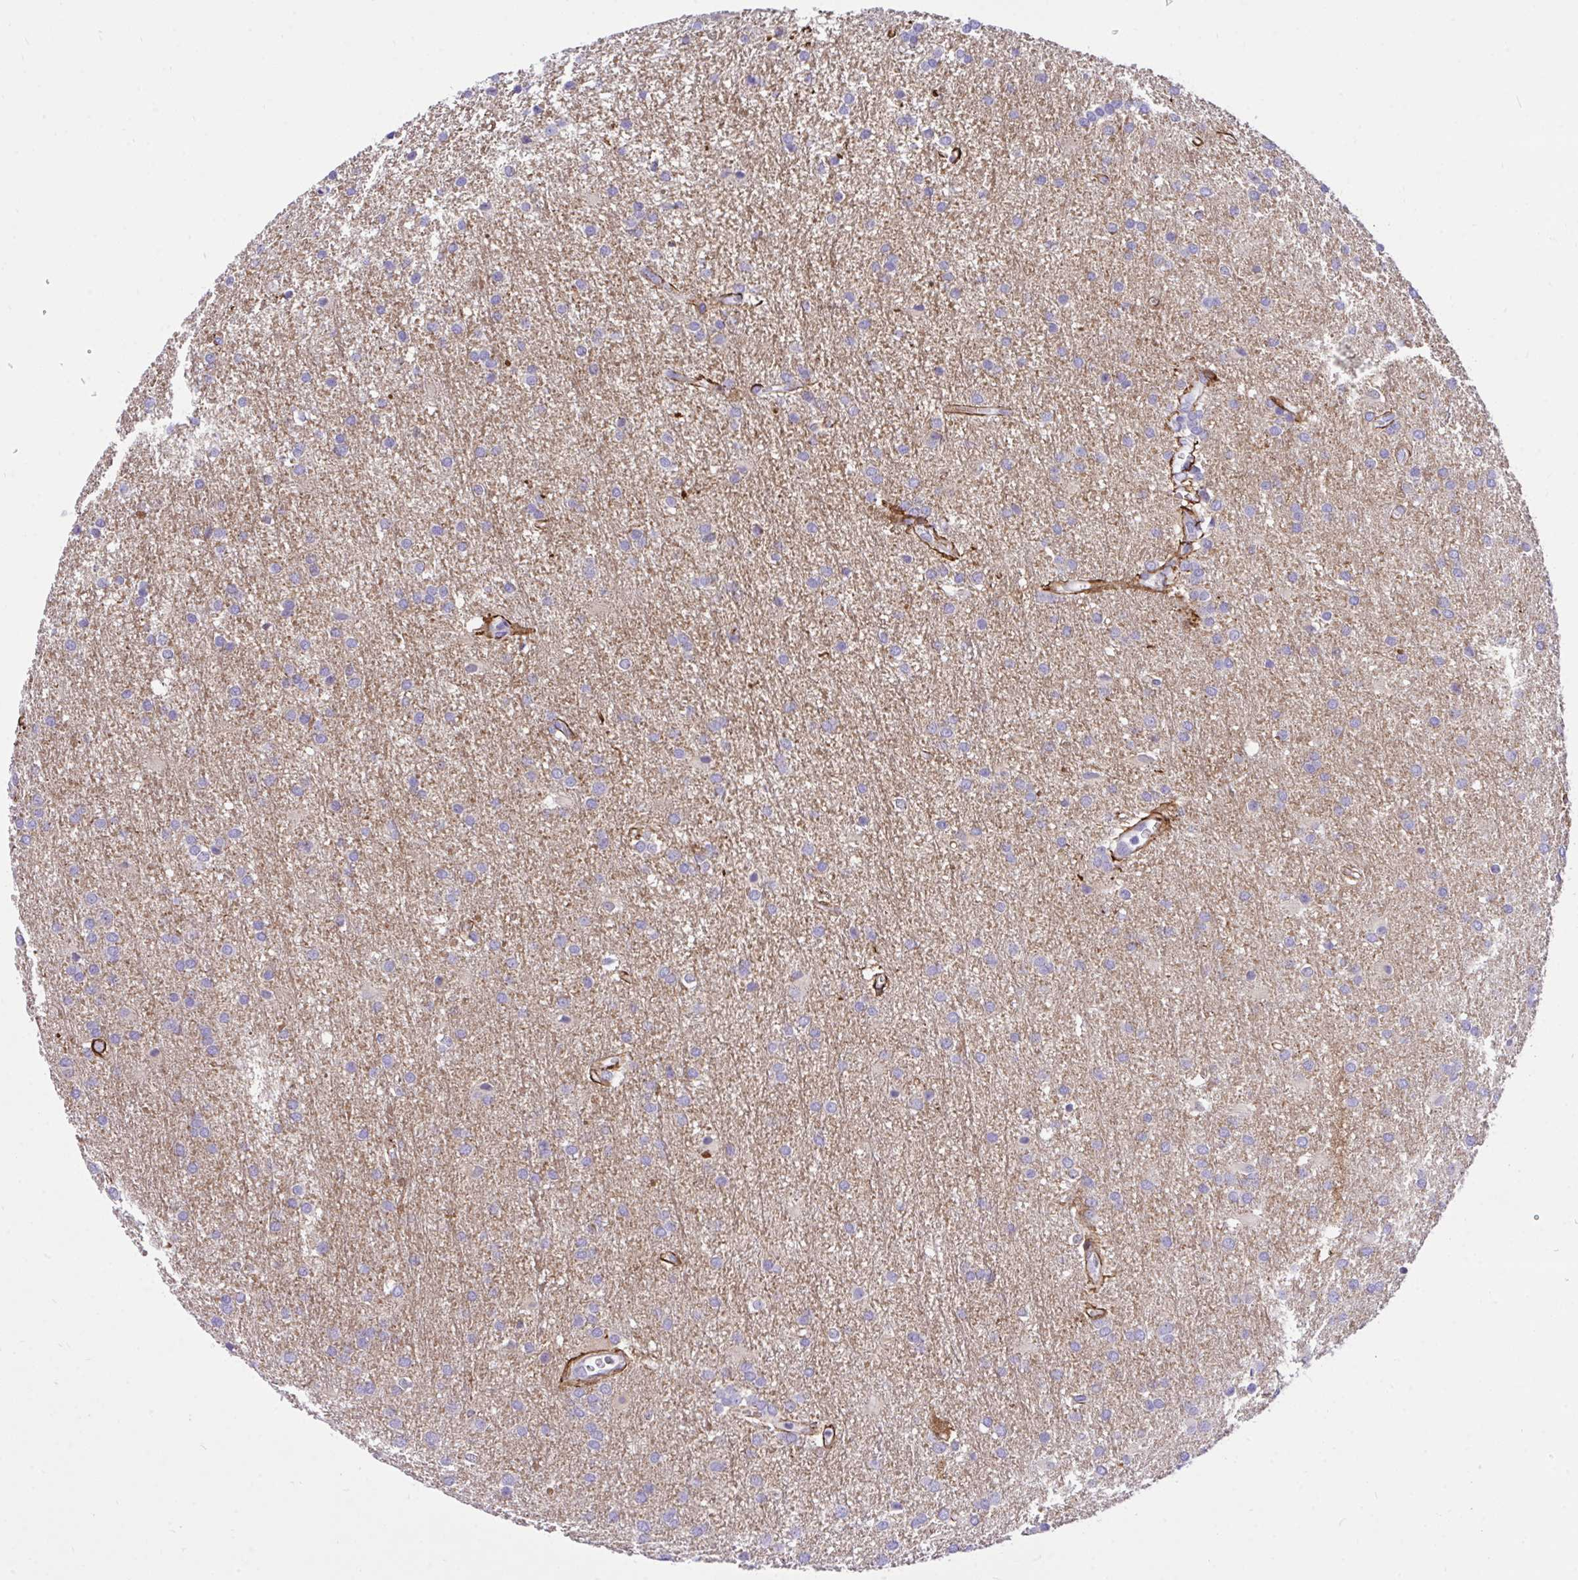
{"staining": {"intensity": "negative", "quantity": "none", "location": "none"}, "tissue": "glioma", "cell_type": "Tumor cells", "image_type": "cancer", "snomed": [{"axis": "morphology", "description": "Glioma, malignant, Low grade"}, {"axis": "topography", "description": "Brain"}], "caption": "DAB (3,3'-diaminobenzidine) immunohistochemical staining of human glioma demonstrates no significant expression in tumor cells.", "gene": "TLN2", "patient": {"sex": "female", "age": 32}}